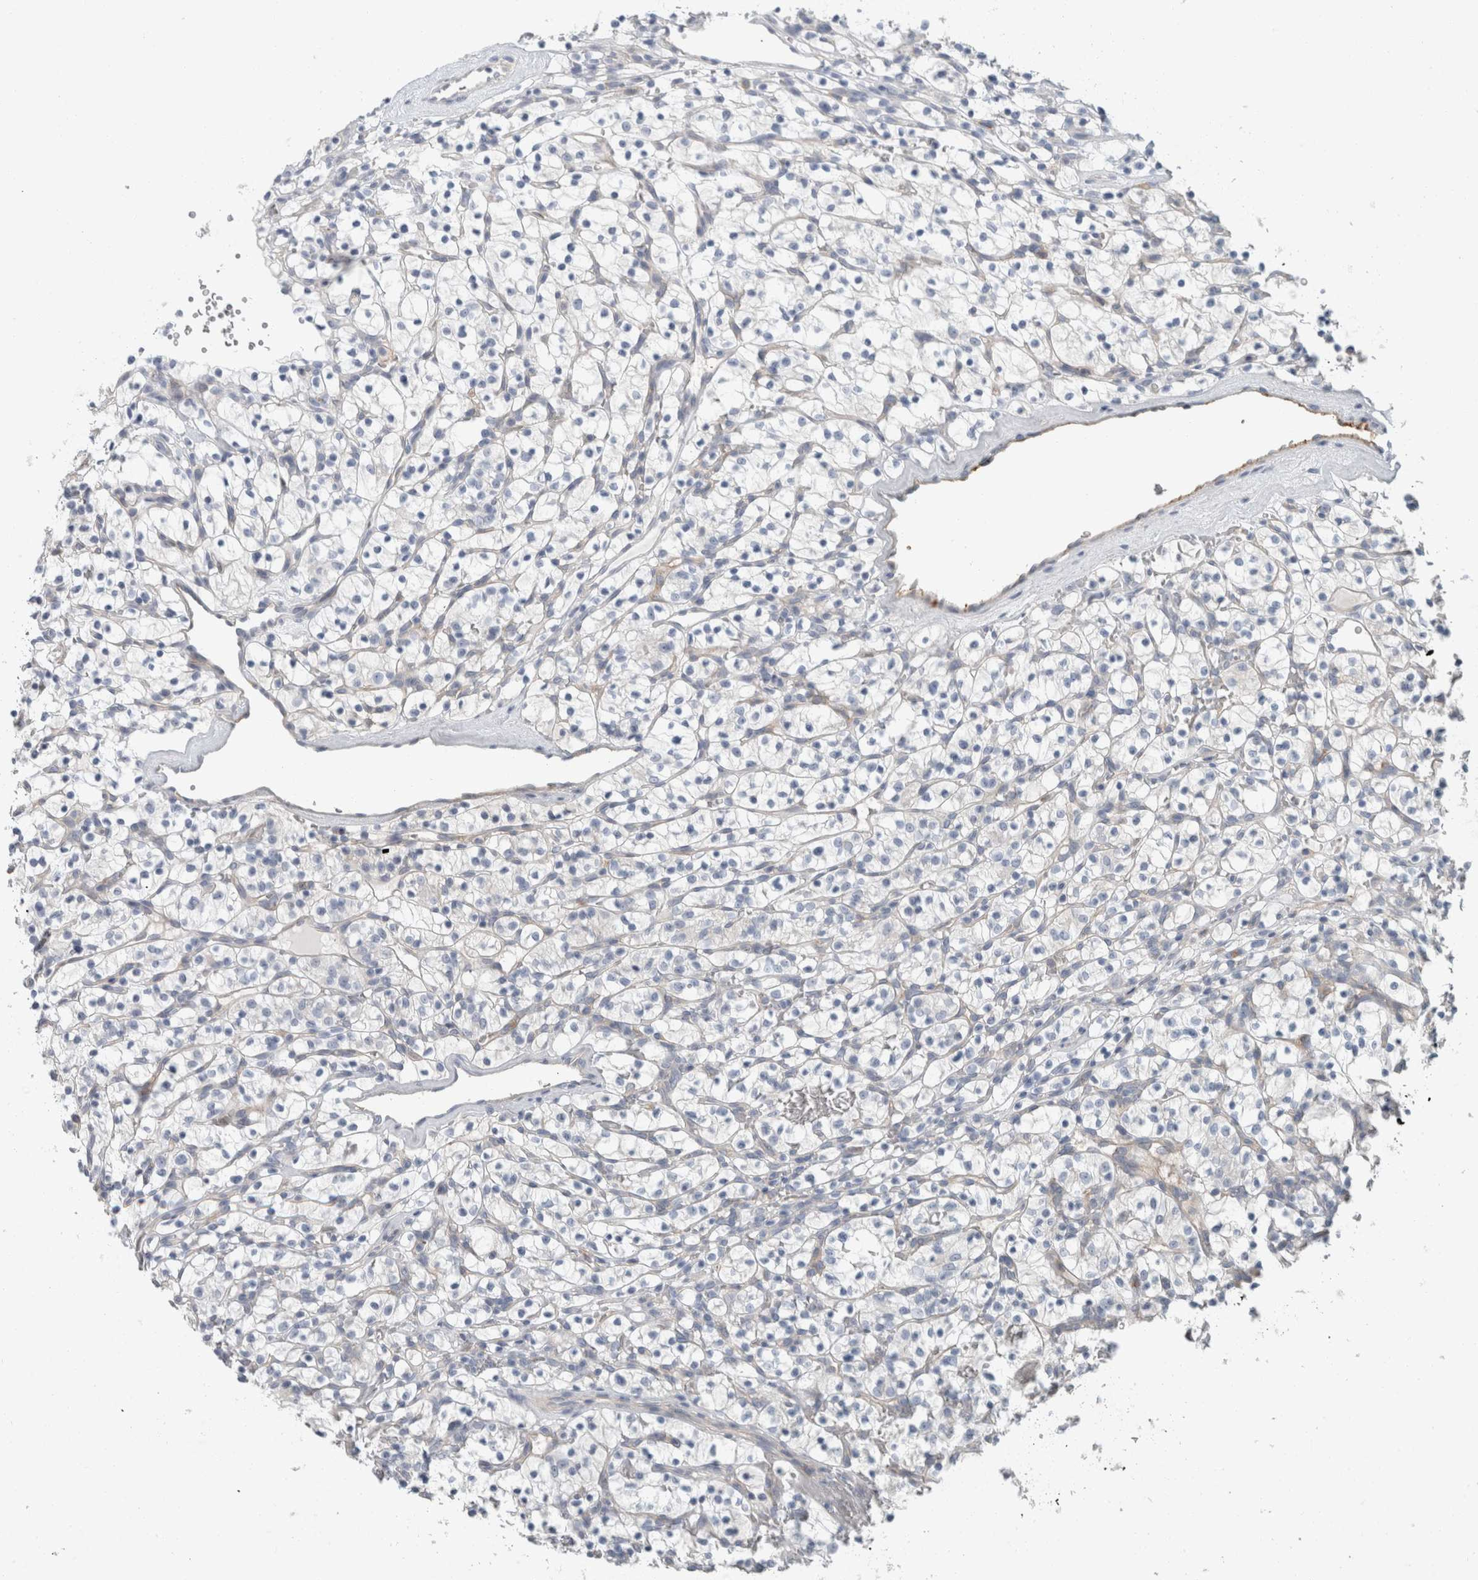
{"staining": {"intensity": "negative", "quantity": "none", "location": "none"}, "tissue": "renal cancer", "cell_type": "Tumor cells", "image_type": "cancer", "snomed": [{"axis": "morphology", "description": "Adenocarcinoma, NOS"}, {"axis": "topography", "description": "Kidney"}], "caption": "Tumor cells show no significant protein positivity in renal adenocarcinoma.", "gene": "CD55", "patient": {"sex": "female", "age": 57}}